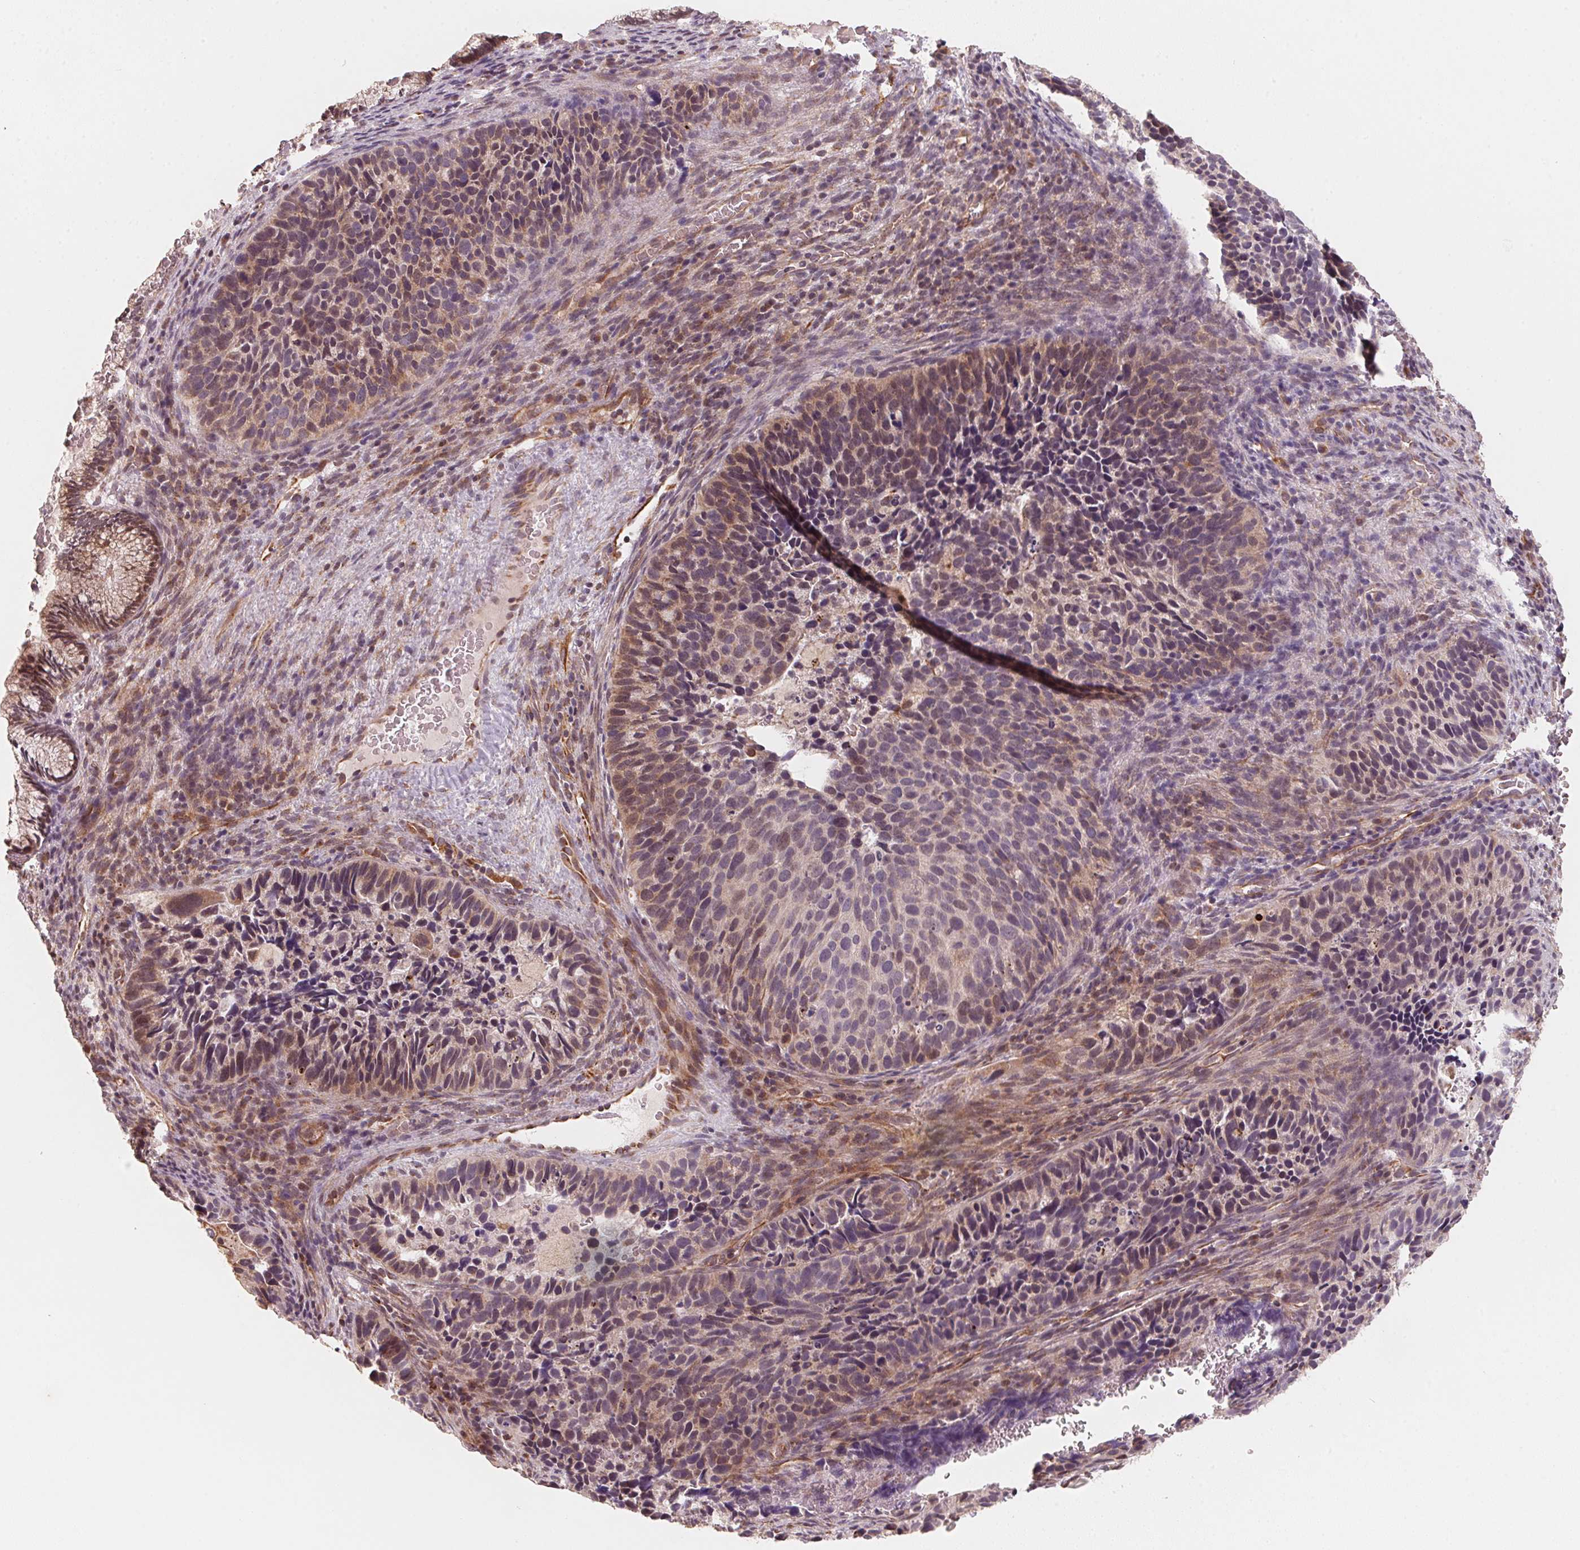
{"staining": {"intensity": "weak", "quantity": "25%-75%", "location": "cytoplasmic/membranous"}, "tissue": "cervical cancer", "cell_type": "Tumor cells", "image_type": "cancer", "snomed": [{"axis": "morphology", "description": "Squamous cell carcinoma, NOS"}, {"axis": "topography", "description": "Cervix"}], "caption": "Tumor cells exhibit low levels of weak cytoplasmic/membranous expression in approximately 25%-75% of cells in squamous cell carcinoma (cervical).", "gene": "TSPAN12", "patient": {"sex": "female", "age": 38}}